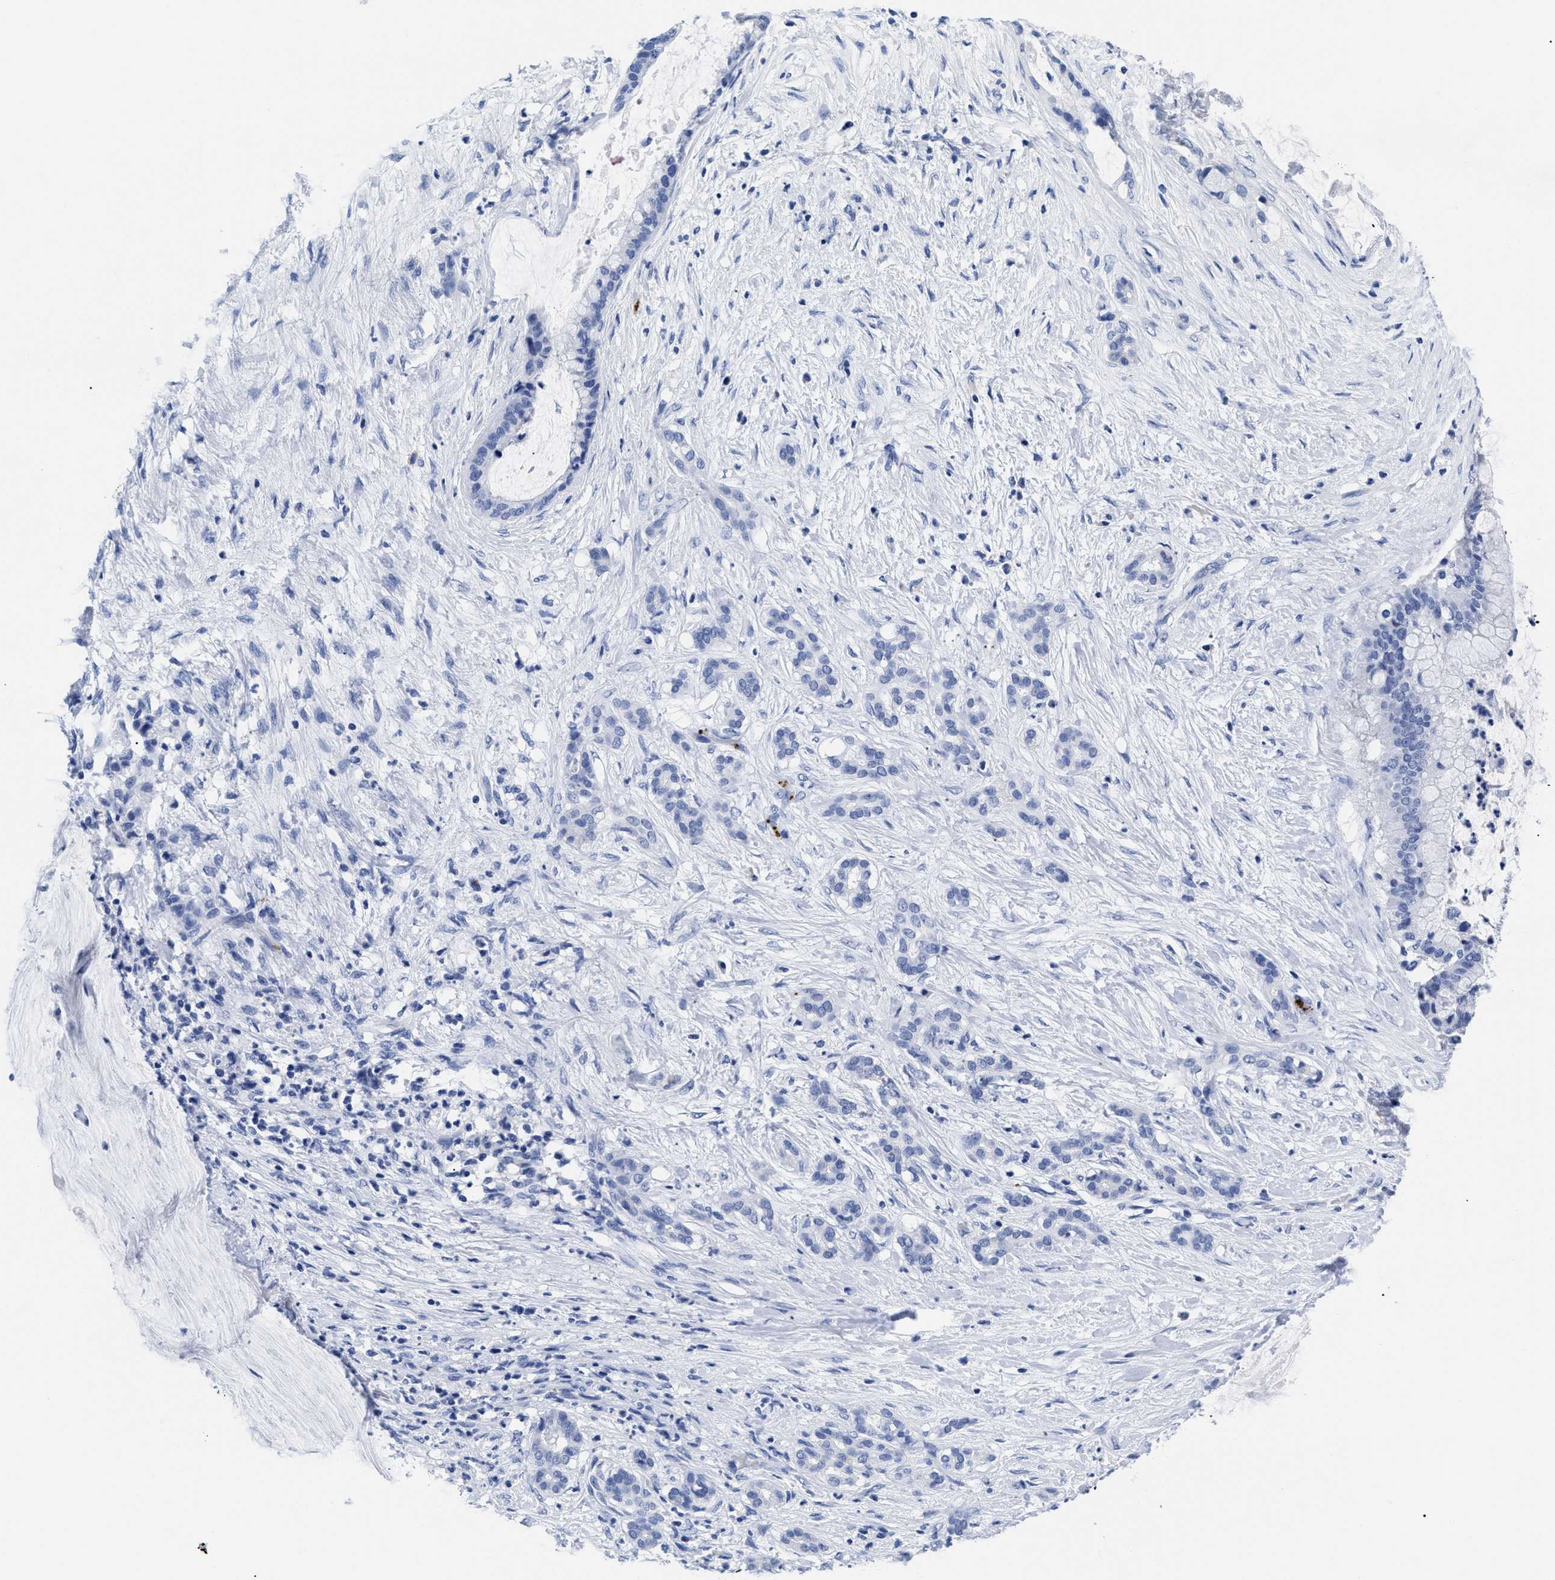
{"staining": {"intensity": "negative", "quantity": "none", "location": "none"}, "tissue": "pancreatic cancer", "cell_type": "Tumor cells", "image_type": "cancer", "snomed": [{"axis": "morphology", "description": "Adenocarcinoma, NOS"}, {"axis": "topography", "description": "Pancreas"}], "caption": "High magnification brightfield microscopy of pancreatic adenocarcinoma stained with DAB (brown) and counterstained with hematoxylin (blue): tumor cells show no significant positivity. Nuclei are stained in blue.", "gene": "TREML1", "patient": {"sex": "male", "age": 41}}